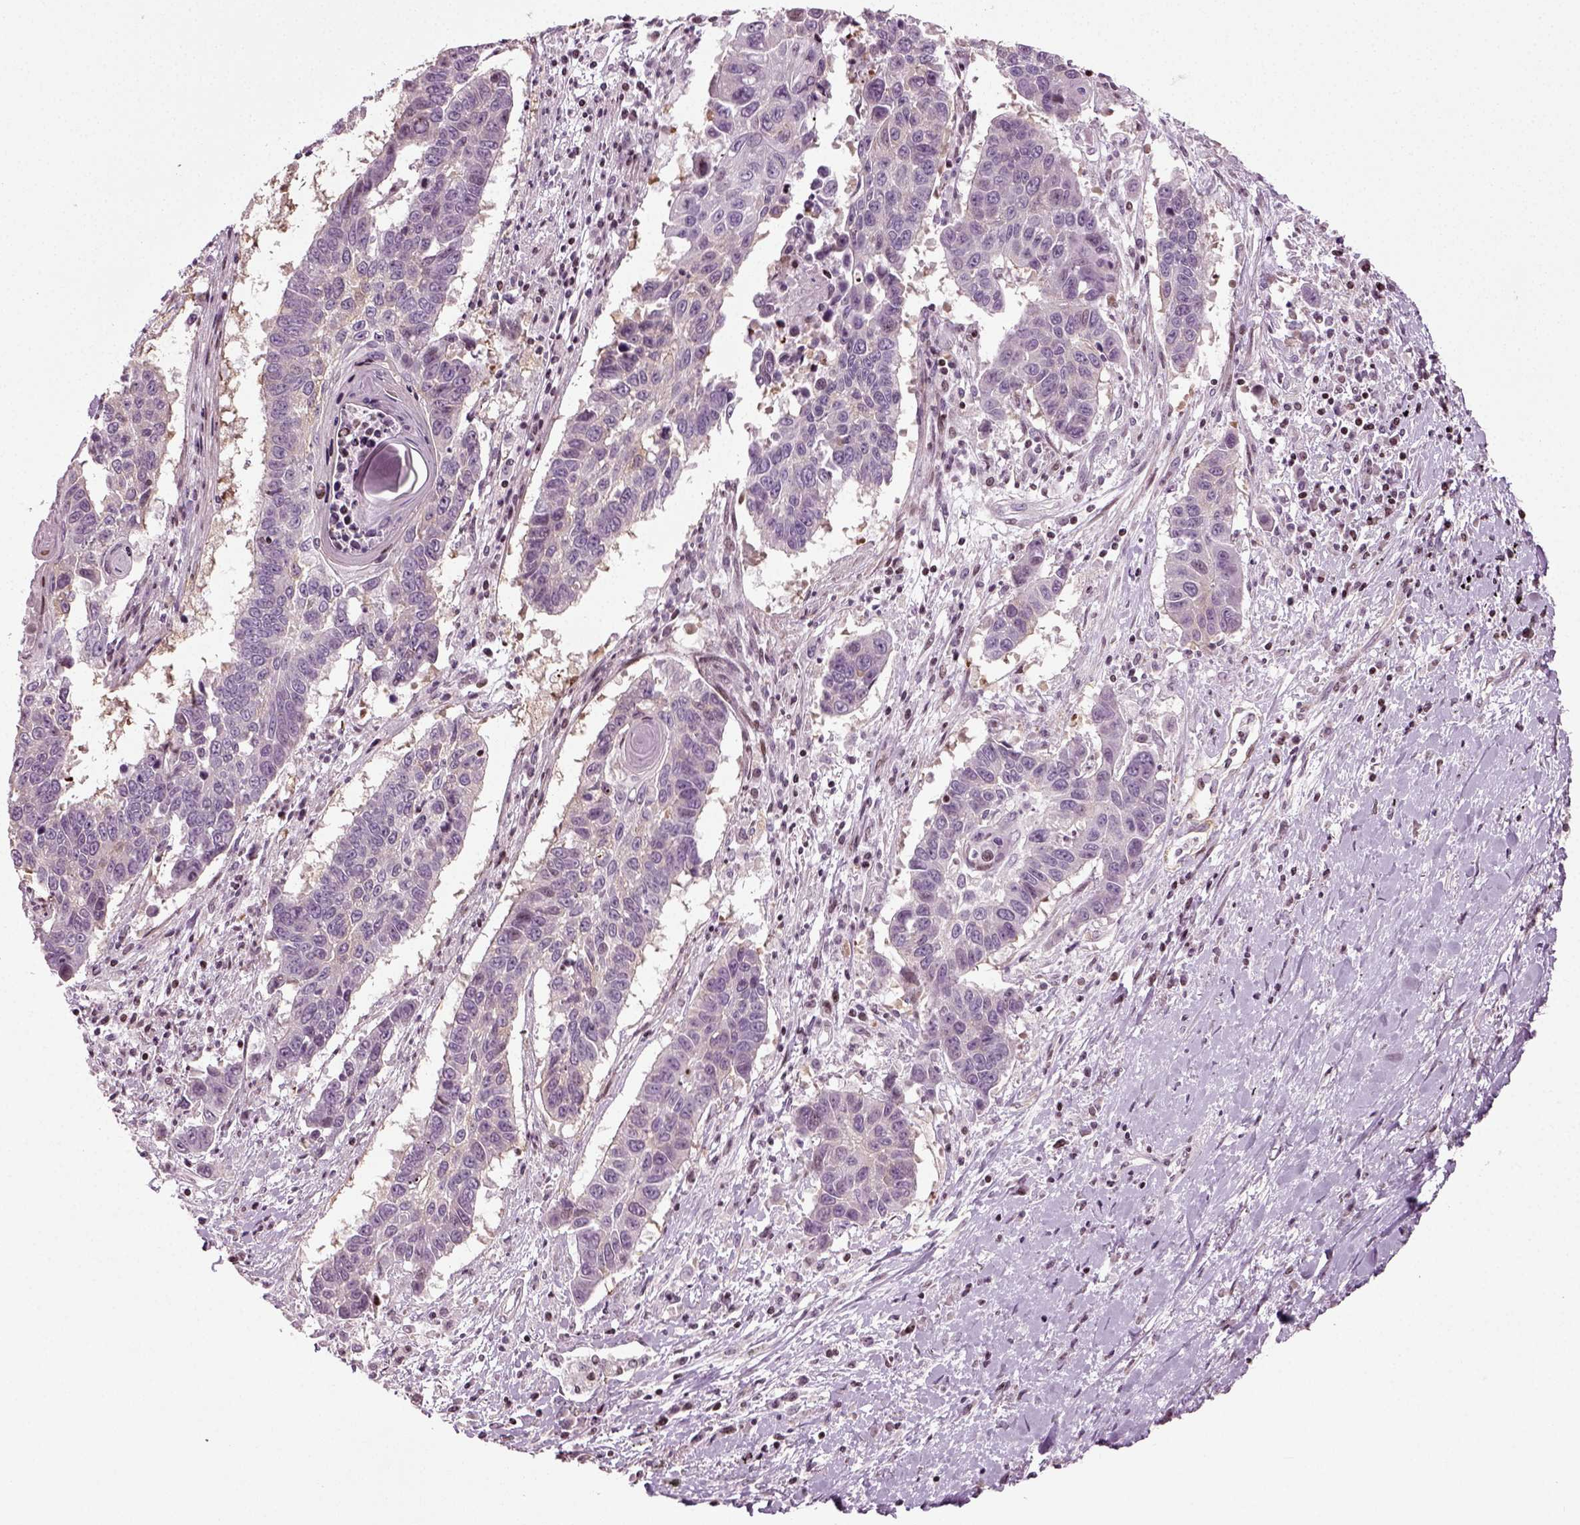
{"staining": {"intensity": "negative", "quantity": "none", "location": "none"}, "tissue": "lung cancer", "cell_type": "Tumor cells", "image_type": "cancer", "snomed": [{"axis": "morphology", "description": "Squamous cell carcinoma, NOS"}, {"axis": "topography", "description": "Lung"}], "caption": "IHC of lung cancer (squamous cell carcinoma) displays no staining in tumor cells. The staining is performed using DAB (3,3'-diaminobenzidine) brown chromogen with nuclei counter-stained in using hematoxylin.", "gene": "HEYL", "patient": {"sex": "male", "age": 73}}